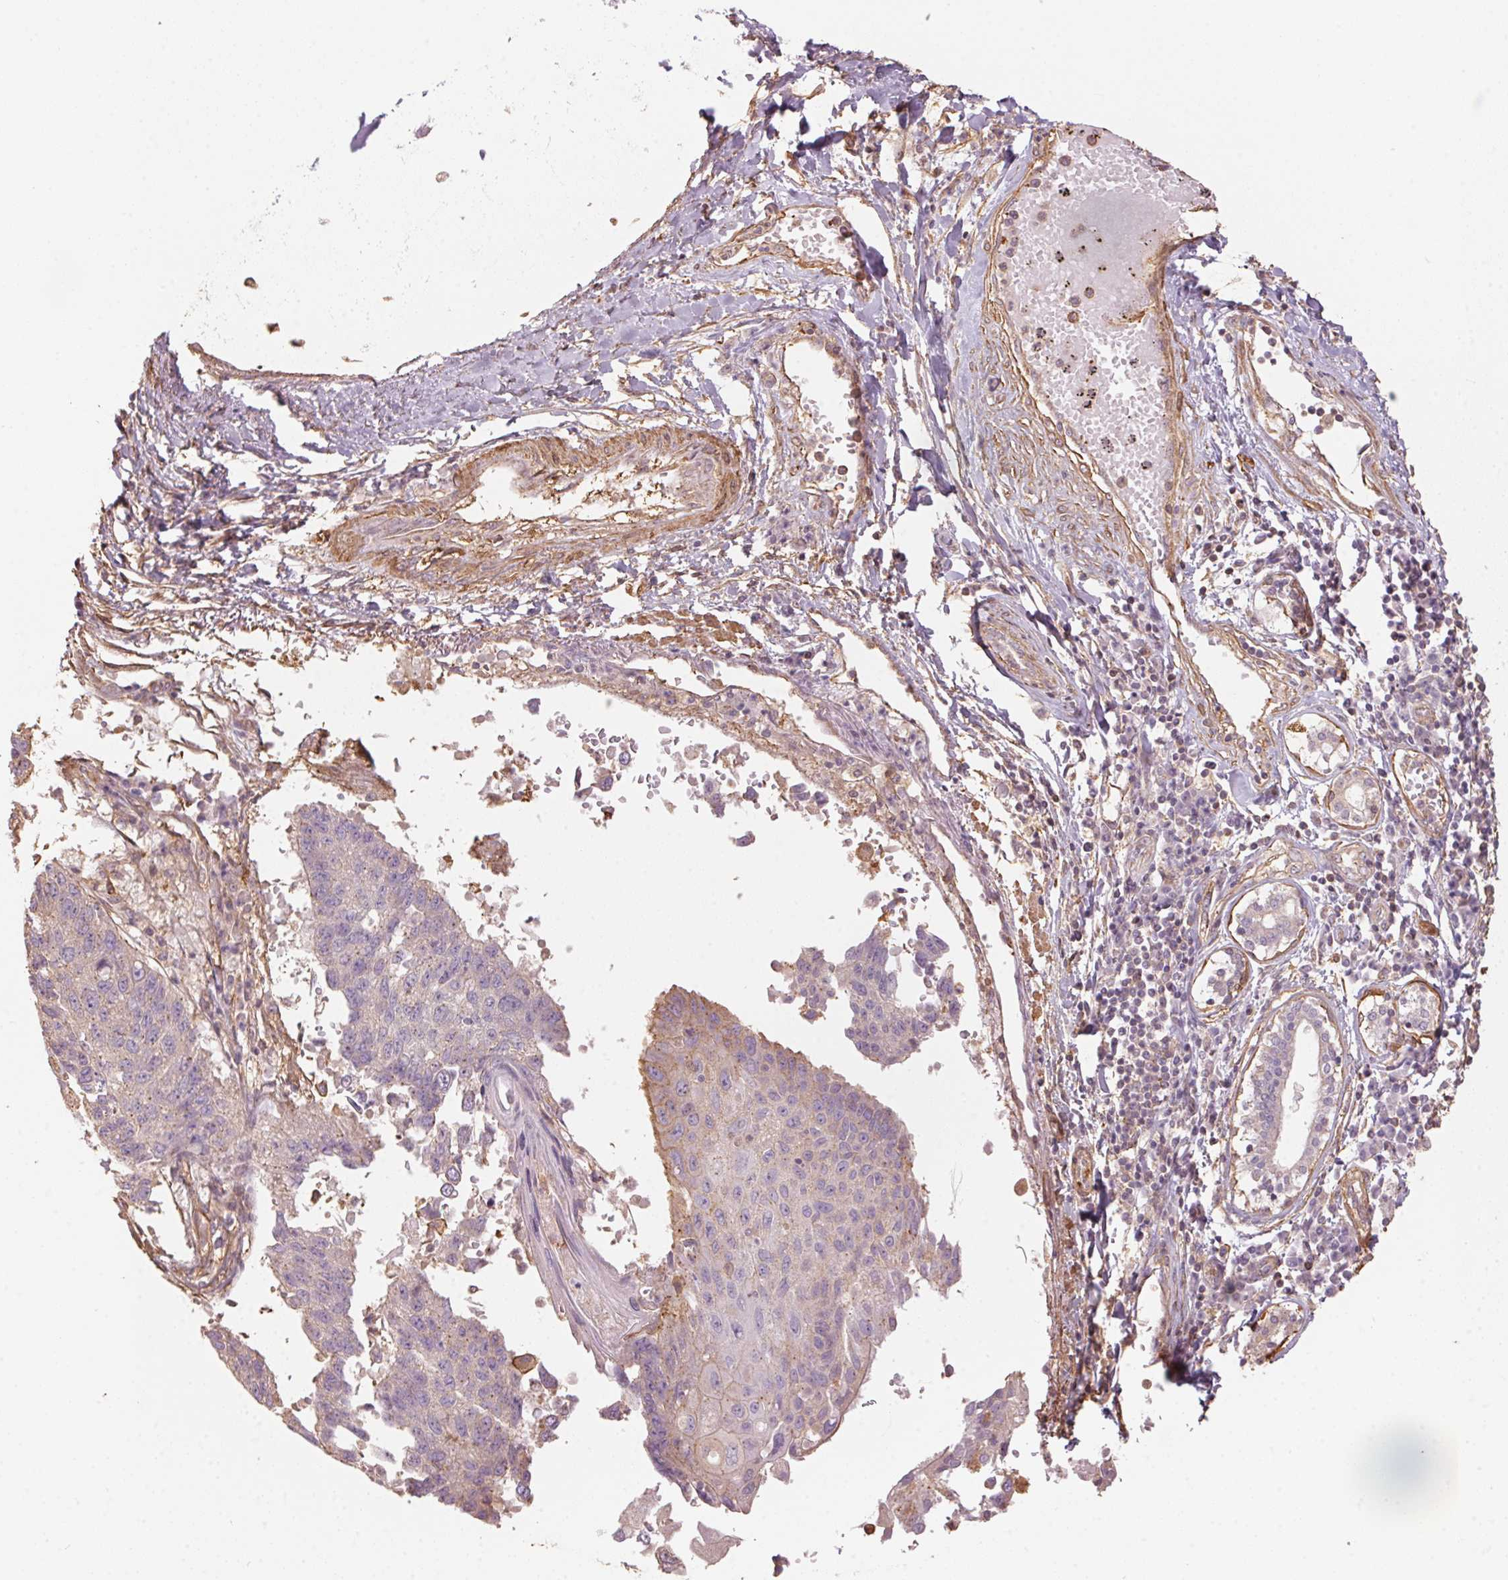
{"staining": {"intensity": "weak", "quantity": "<25%", "location": "cytoplasmic/membranous"}, "tissue": "lung cancer", "cell_type": "Tumor cells", "image_type": "cancer", "snomed": [{"axis": "morphology", "description": "Squamous cell carcinoma, NOS"}, {"axis": "topography", "description": "Lung"}], "caption": "IHC of lung squamous cell carcinoma shows no positivity in tumor cells.", "gene": "QDPR", "patient": {"sex": "male", "age": 73}}